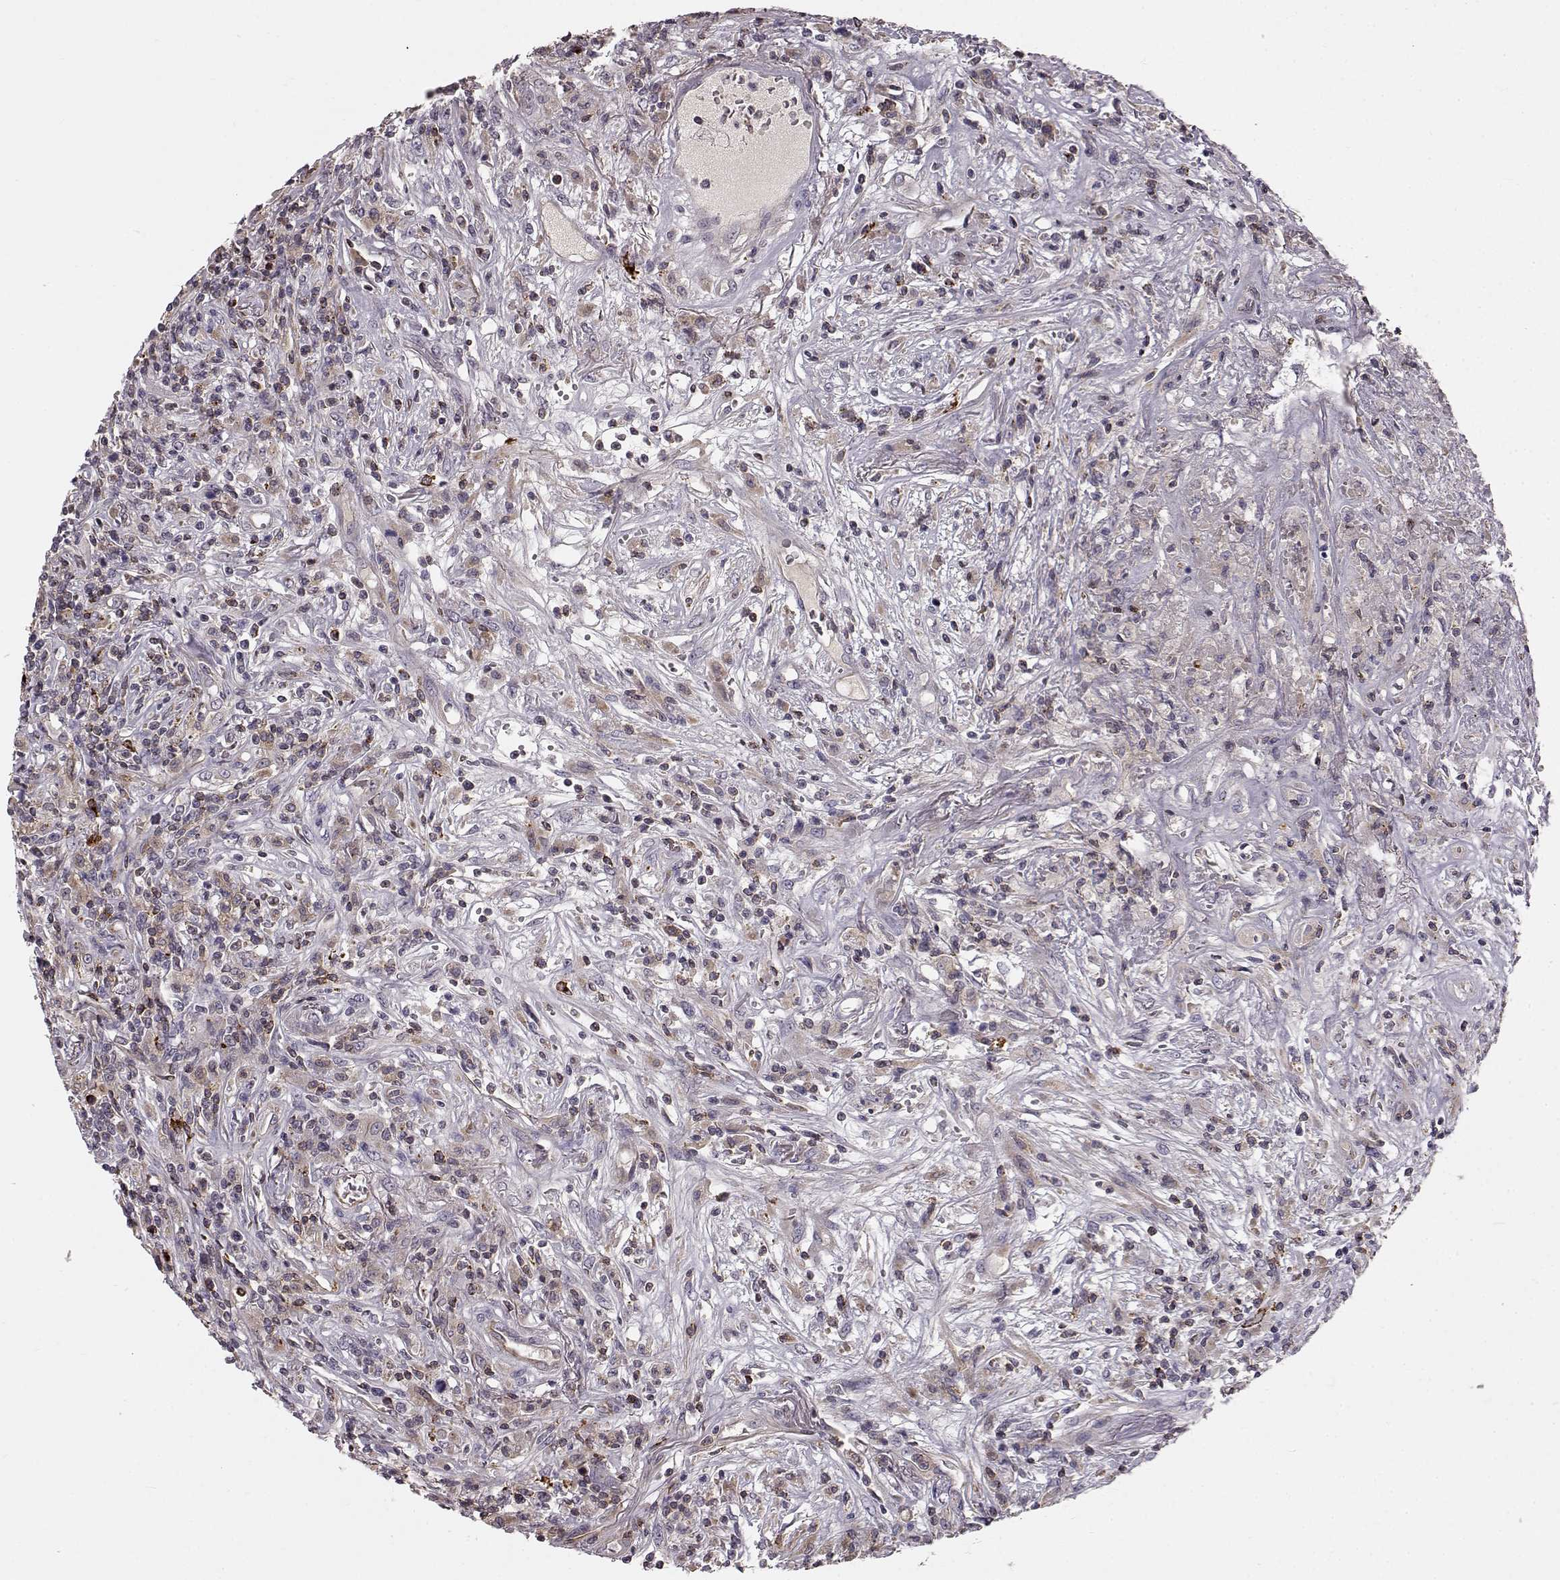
{"staining": {"intensity": "weak", "quantity": "<25%", "location": "cytoplasmic/membranous"}, "tissue": "lymphoma", "cell_type": "Tumor cells", "image_type": "cancer", "snomed": [{"axis": "morphology", "description": "Malignant lymphoma, non-Hodgkin's type, High grade"}, {"axis": "topography", "description": "Lung"}], "caption": "Human lymphoma stained for a protein using immunohistochemistry shows no staining in tumor cells.", "gene": "CCNF", "patient": {"sex": "male", "age": 79}}